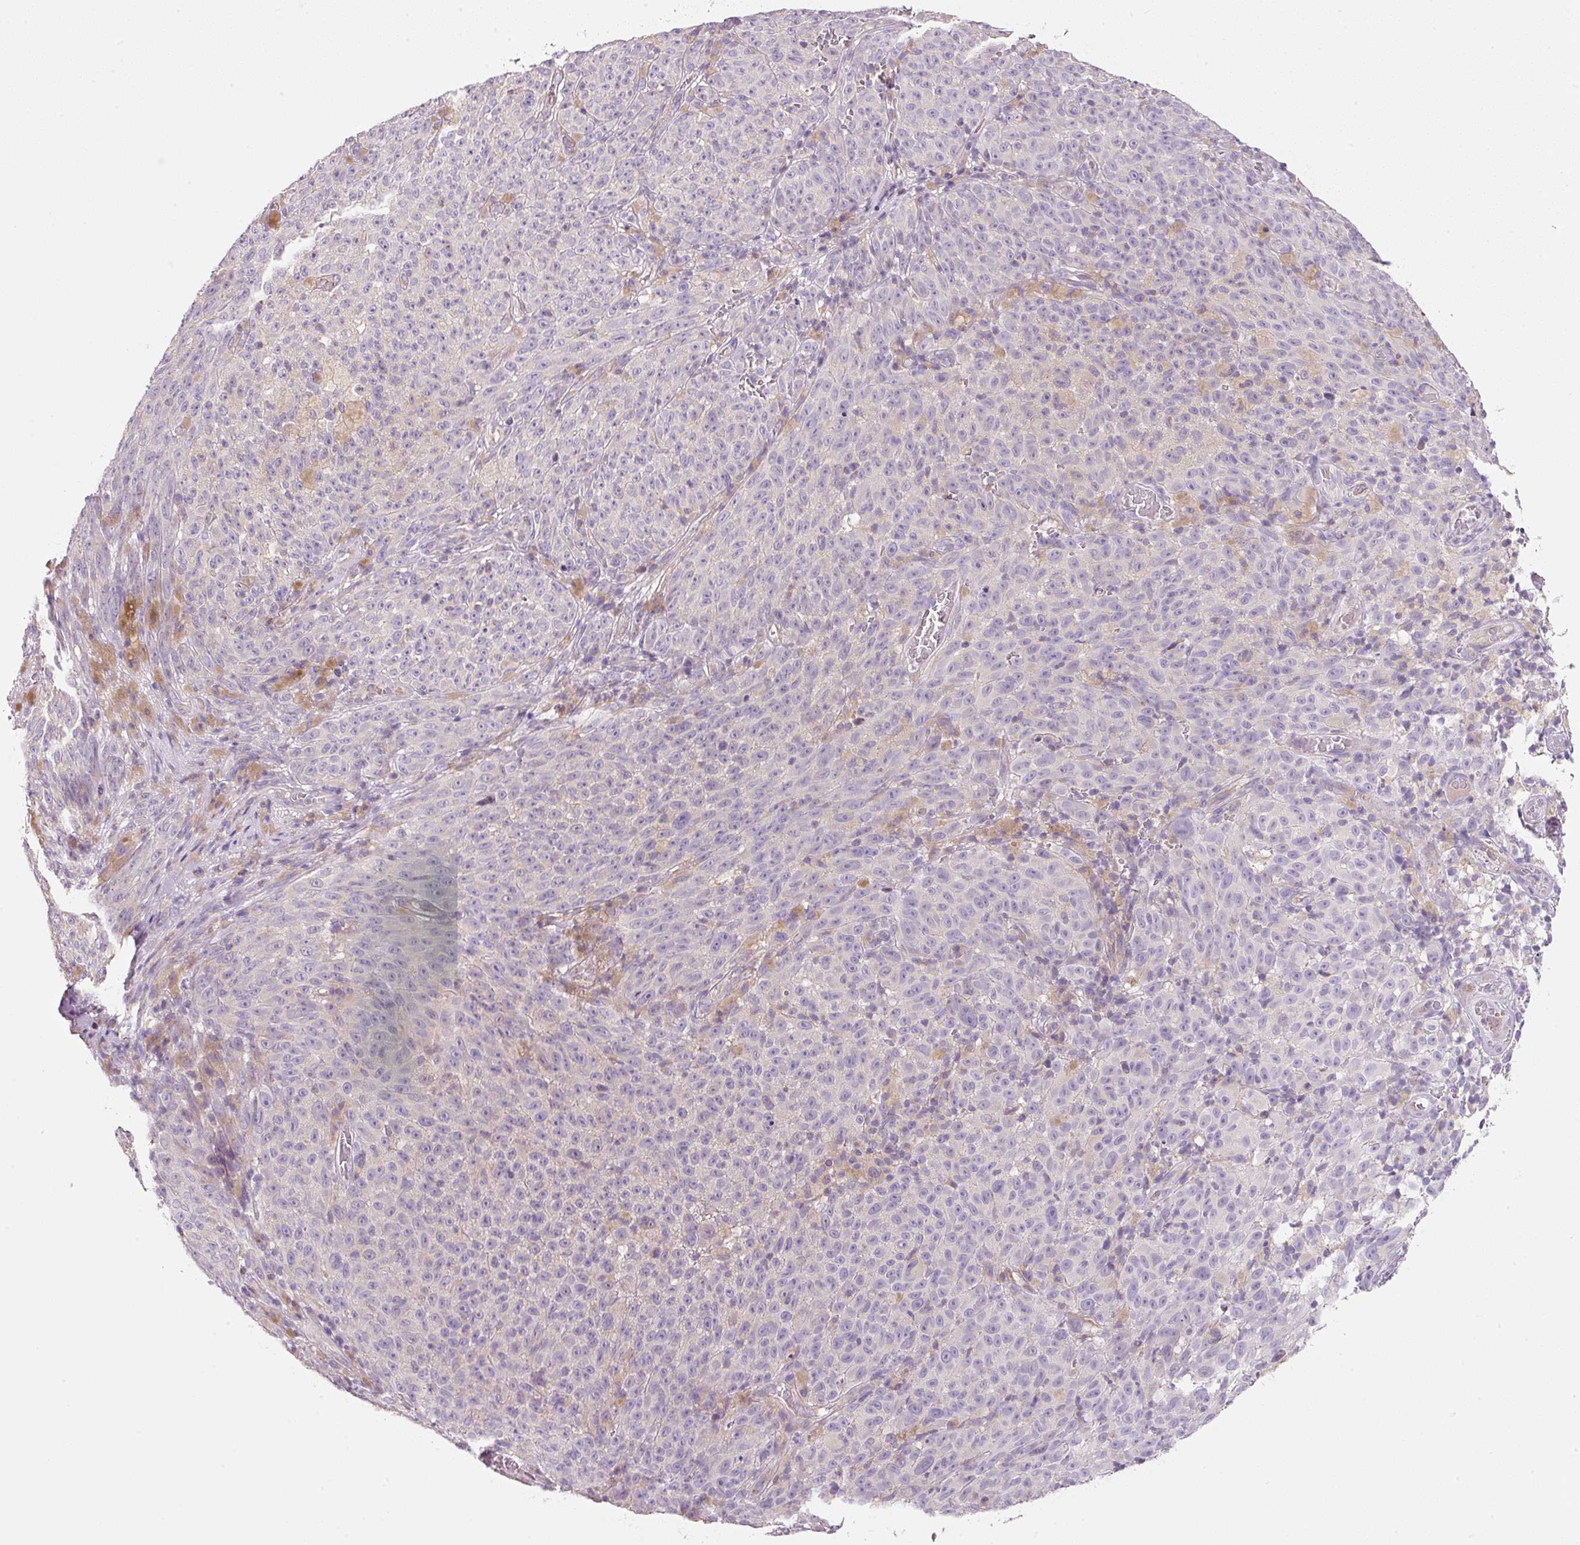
{"staining": {"intensity": "negative", "quantity": "none", "location": "none"}, "tissue": "melanoma", "cell_type": "Tumor cells", "image_type": "cancer", "snomed": [{"axis": "morphology", "description": "Malignant melanoma, NOS"}, {"axis": "topography", "description": "Skin"}], "caption": "Immunohistochemistry of melanoma demonstrates no staining in tumor cells. Brightfield microscopy of IHC stained with DAB (brown) and hematoxylin (blue), captured at high magnification.", "gene": "NDUFA1", "patient": {"sex": "female", "age": 82}}